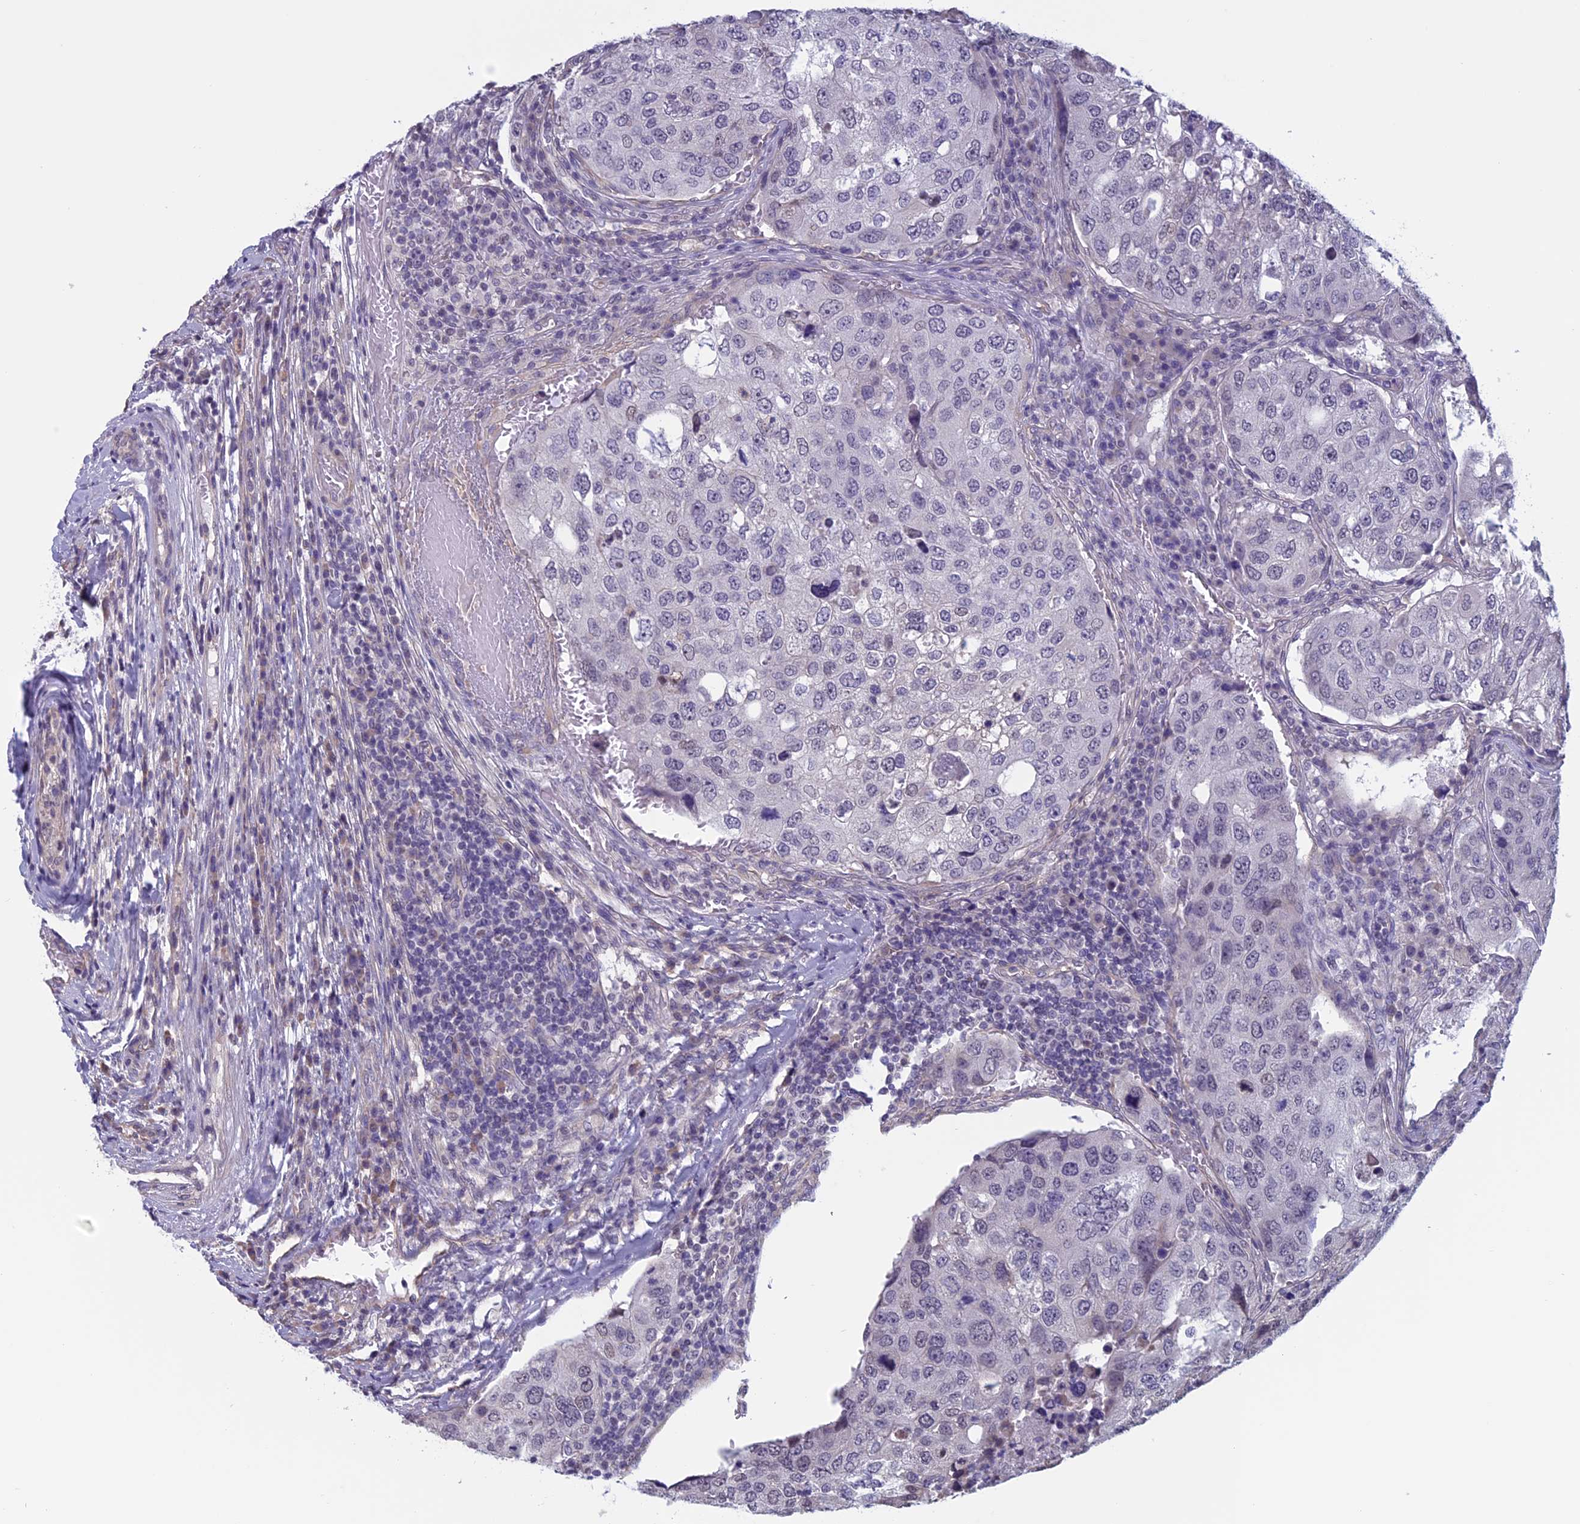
{"staining": {"intensity": "negative", "quantity": "none", "location": "none"}, "tissue": "urothelial cancer", "cell_type": "Tumor cells", "image_type": "cancer", "snomed": [{"axis": "morphology", "description": "Urothelial carcinoma, High grade"}, {"axis": "topography", "description": "Lymph node"}, {"axis": "topography", "description": "Urinary bladder"}], "caption": "Histopathology image shows no protein positivity in tumor cells of urothelial carcinoma (high-grade) tissue.", "gene": "SLC1A6", "patient": {"sex": "male", "age": 51}}